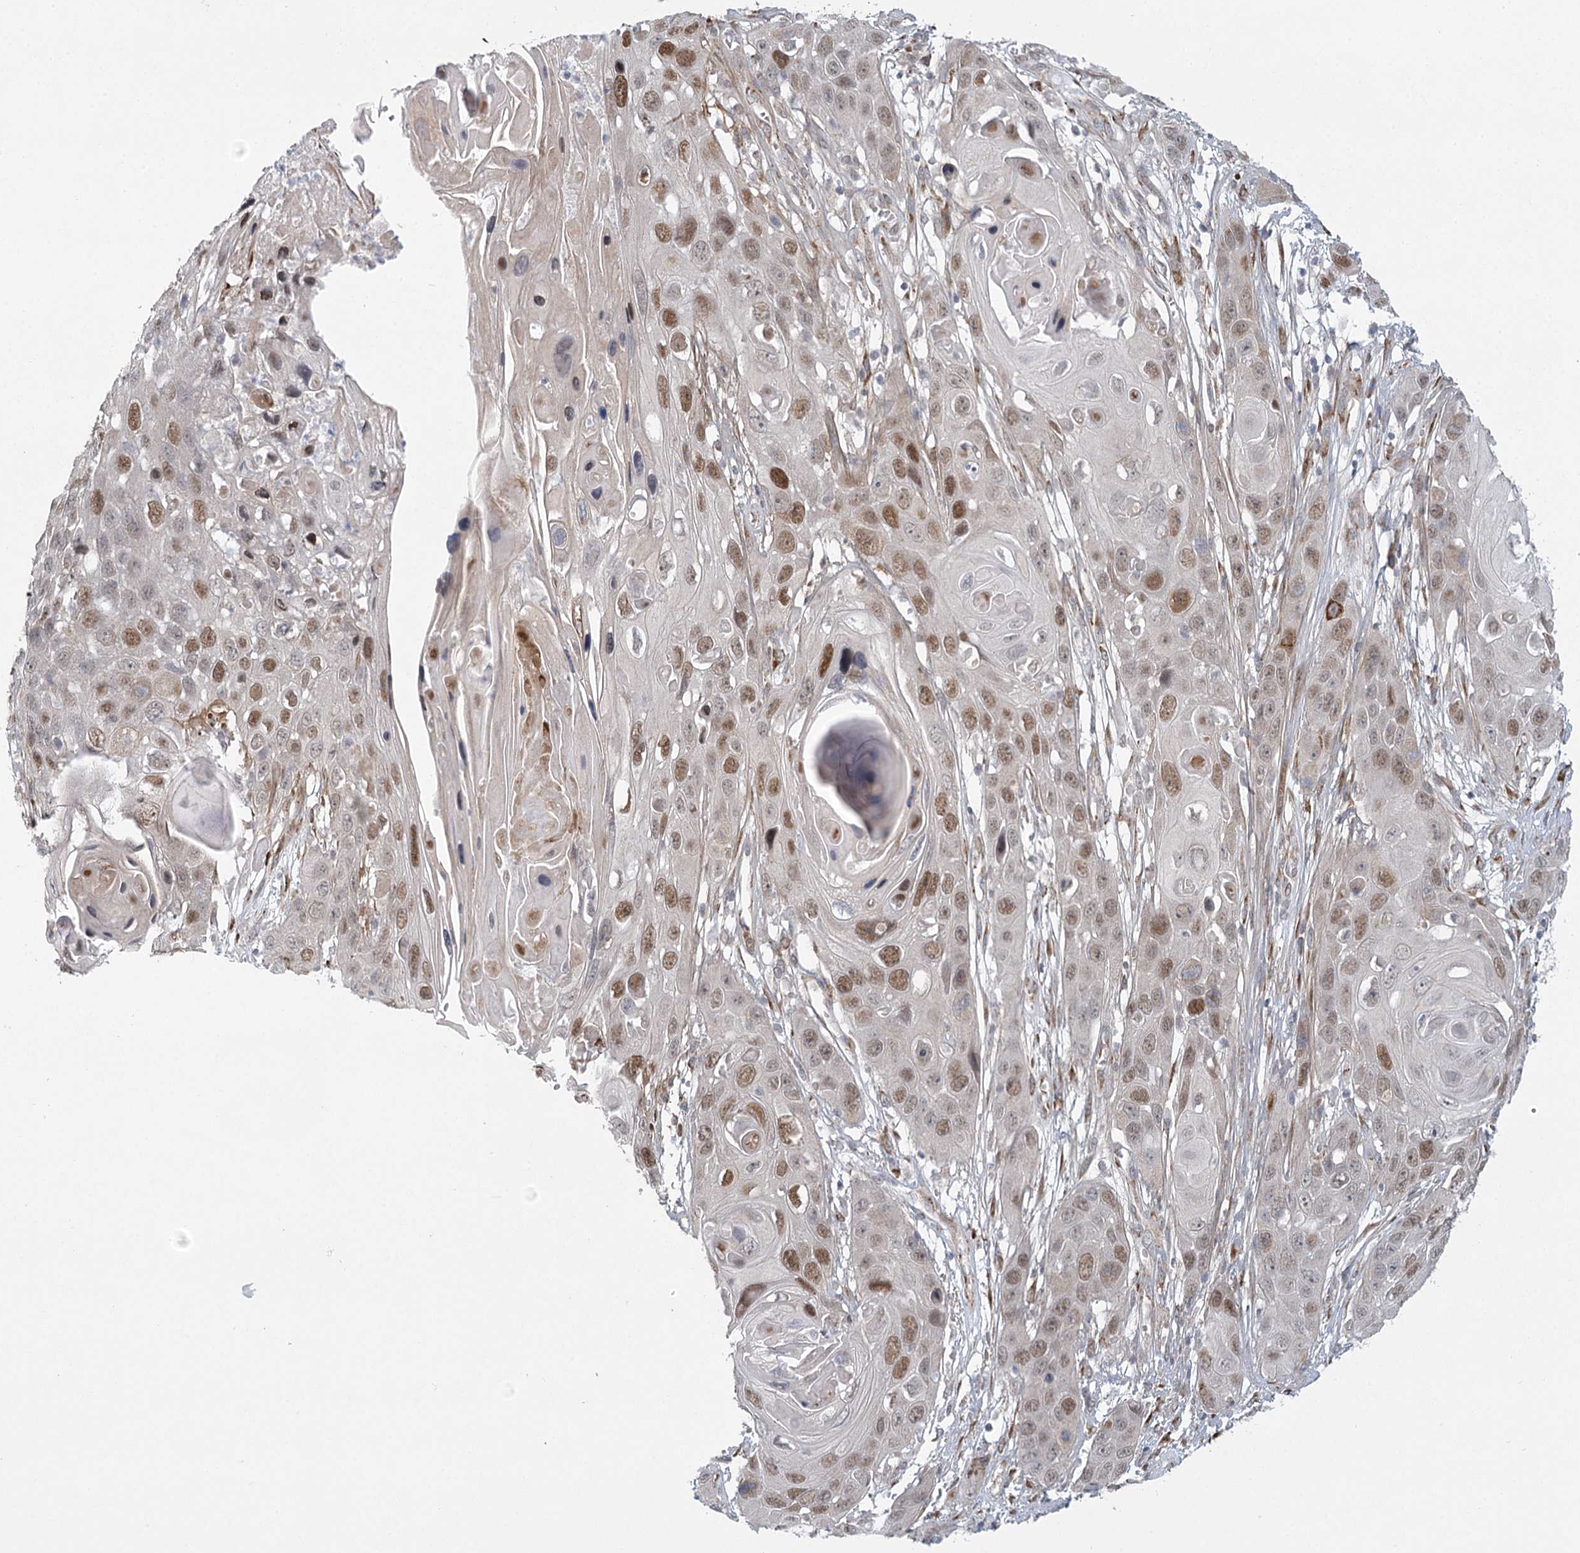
{"staining": {"intensity": "moderate", "quantity": ">75%", "location": "nuclear"}, "tissue": "skin cancer", "cell_type": "Tumor cells", "image_type": "cancer", "snomed": [{"axis": "morphology", "description": "Squamous cell carcinoma, NOS"}, {"axis": "topography", "description": "Skin"}], "caption": "Tumor cells show moderate nuclear staining in about >75% of cells in skin cancer (squamous cell carcinoma). Using DAB (3,3'-diaminobenzidine) (brown) and hematoxylin (blue) stains, captured at high magnification using brightfield microscopy.", "gene": "MED28", "patient": {"sex": "male", "age": 55}}